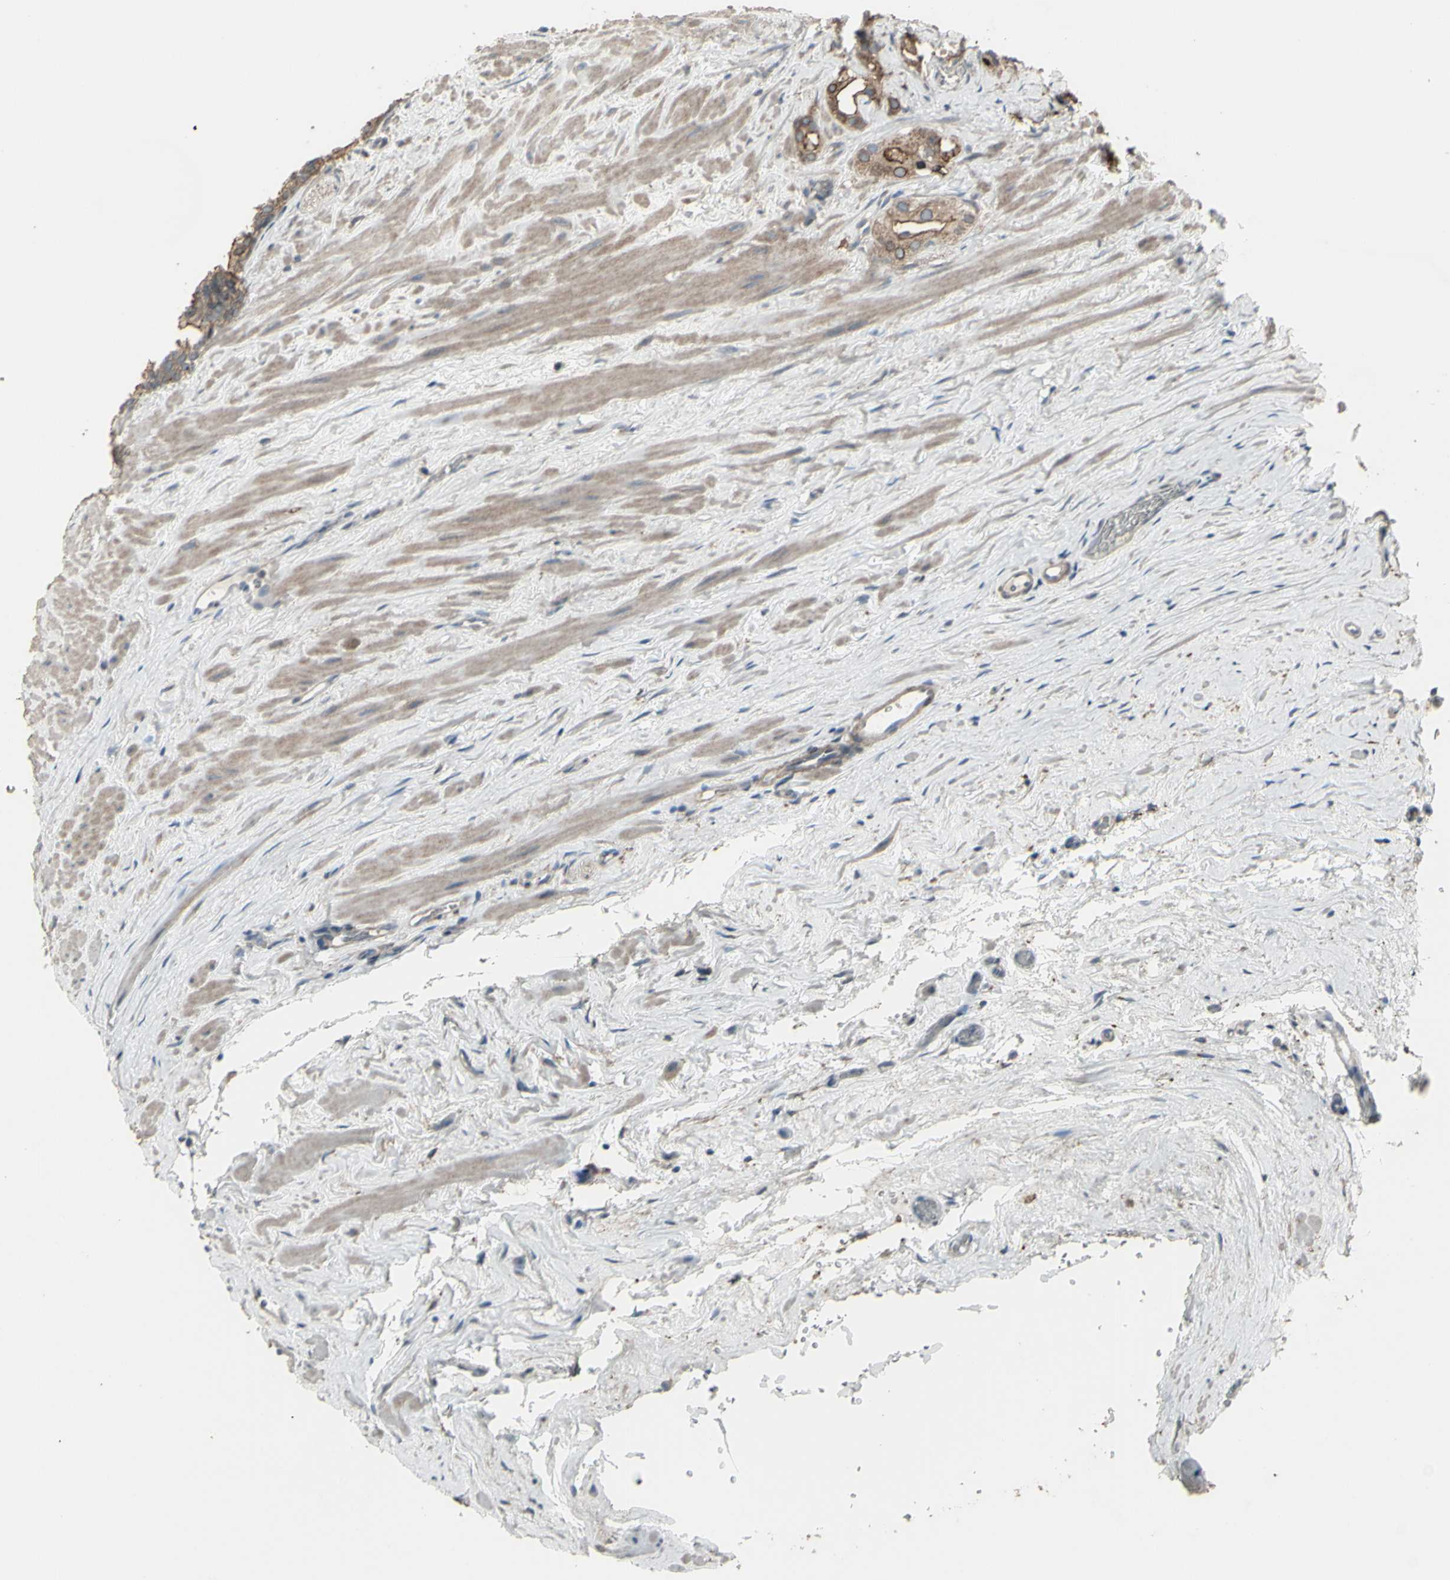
{"staining": {"intensity": "moderate", "quantity": "25%-75%", "location": "cytoplasmic/membranous"}, "tissue": "prostate cancer", "cell_type": "Tumor cells", "image_type": "cancer", "snomed": [{"axis": "morphology", "description": "Adenocarcinoma, Low grade"}, {"axis": "topography", "description": "Prostate"}], "caption": "A brown stain labels moderate cytoplasmic/membranous positivity of a protein in human prostate cancer tumor cells.", "gene": "SMO", "patient": {"sex": "male", "age": 59}}